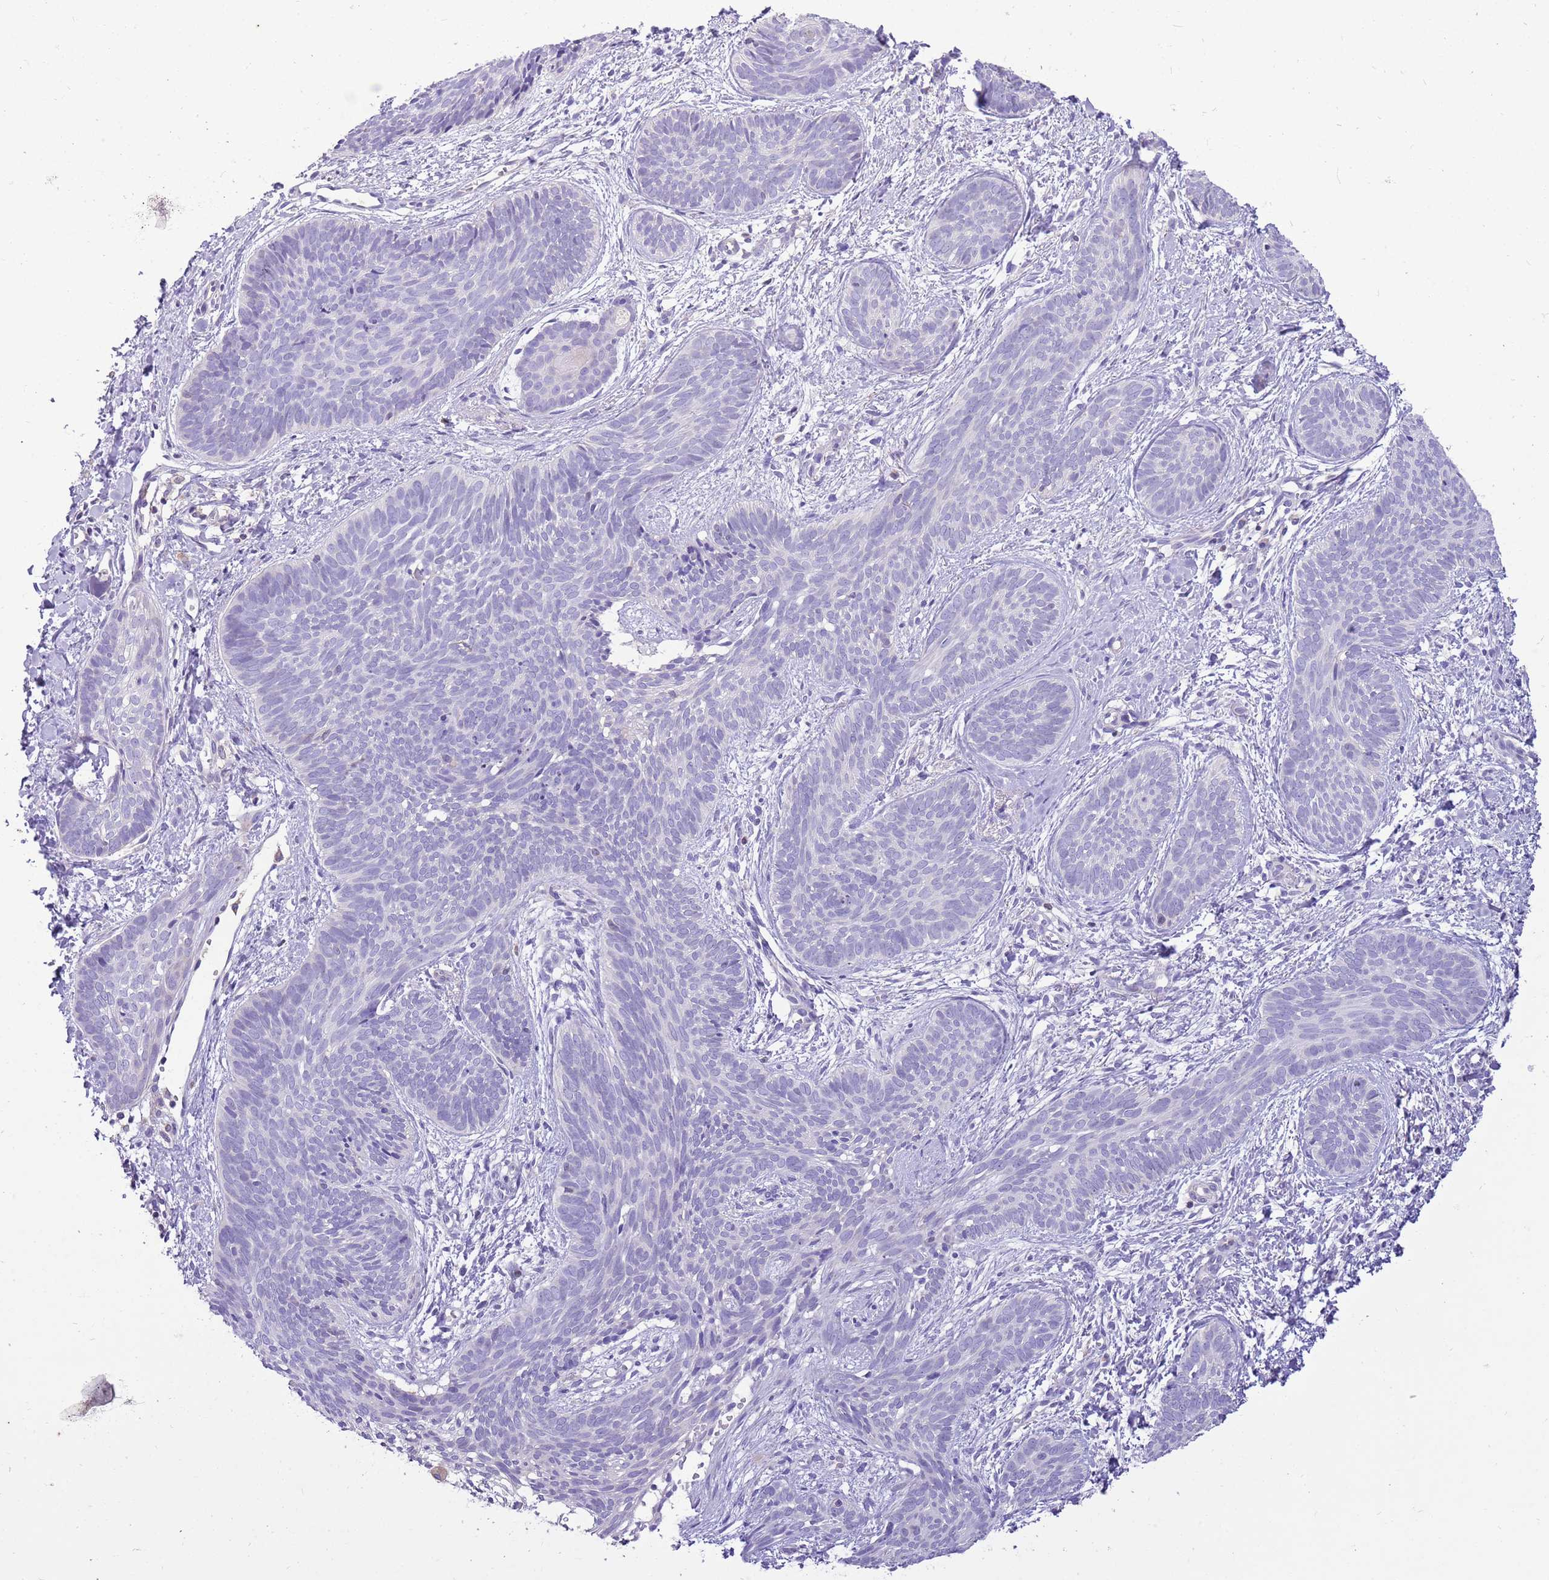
{"staining": {"intensity": "negative", "quantity": "none", "location": "none"}, "tissue": "skin cancer", "cell_type": "Tumor cells", "image_type": "cancer", "snomed": [{"axis": "morphology", "description": "Basal cell carcinoma"}, {"axis": "topography", "description": "Skin"}], "caption": "A micrograph of skin cancer (basal cell carcinoma) stained for a protein displays no brown staining in tumor cells. (DAB immunohistochemistry visualized using brightfield microscopy, high magnification).", "gene": "GLCE", "patient": {"sex": "female", "age": 81}}